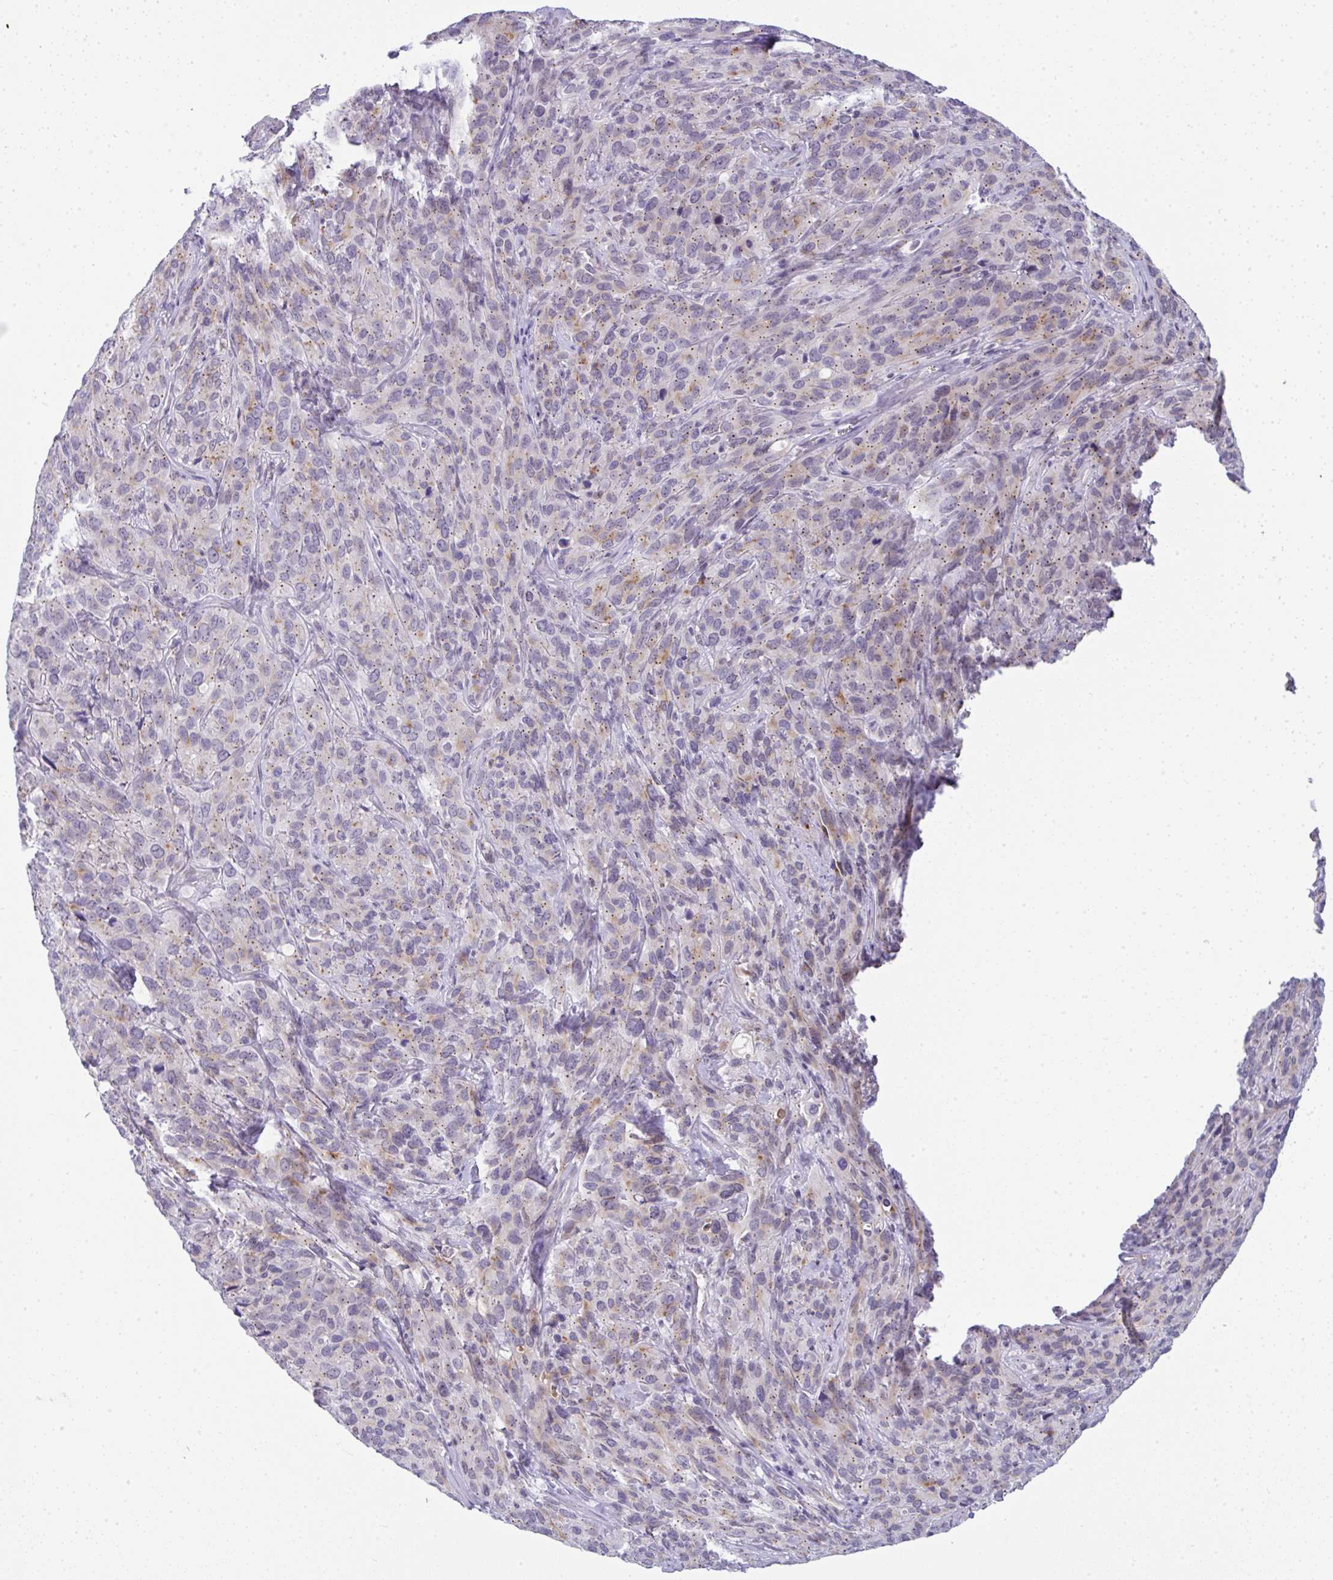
{"staining": {"intensity": "weak", "quantity": "25%-75%", "location": "cytoplasmic/membranous"}, "tissue": "cervical cancer", "cell_type": "Tumor cells", "image_type": "cancer", "snomed": [{"axis": "morphology", "description": "Squamous cell carcinoma, NOS"}, {"axis": "topography", "description": "Cervix"}], "caption": "Immunohistochemistry (DAB (3,3'-diaminobenzidine)) staining of human squamous cell carcinoma (cervical) demonstrates weak cytoplasmic/membranous protein expression in about 25%-75% of tumor cells.", "gene": "FAM177A1", "patient": {"sex": "female", "age": 51}}